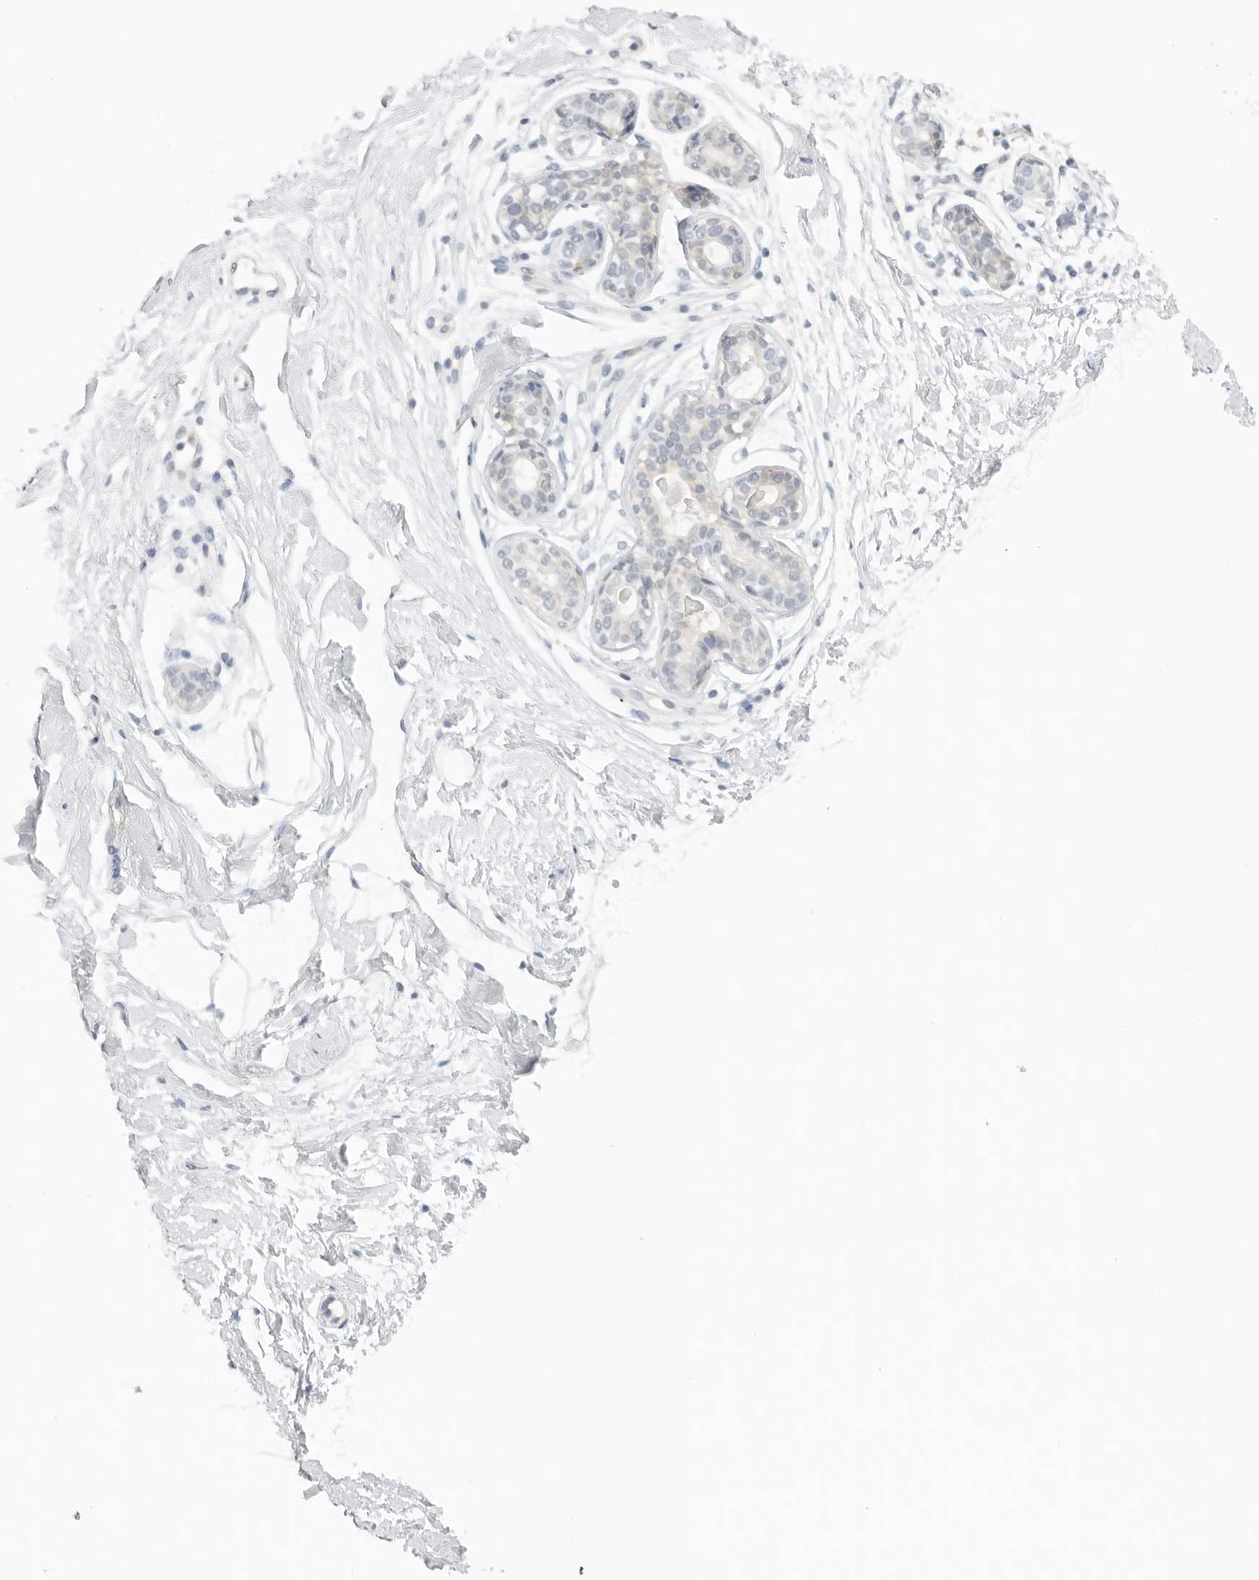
{"staining": {"intensity": "negative", "quantity": "none", "location": "none"}, "tissue": "breast", "cell_type": "Adipocytes", "image_type": "normal", "snomed": [{"axis": "morphology", "description": "Normal tissue, NOS"}, {"axis": "topography", "description": "Breast"}], "caption": "An IHC histopathology image of normal breast is shown. There is no staining in adipocytes of breast. The staining is performed using DAB brown chromogen with nuclei counter-stained in using hematoxylin.", "gene": "OSCP1", "patient": {"sex": "female", "age": 23}}